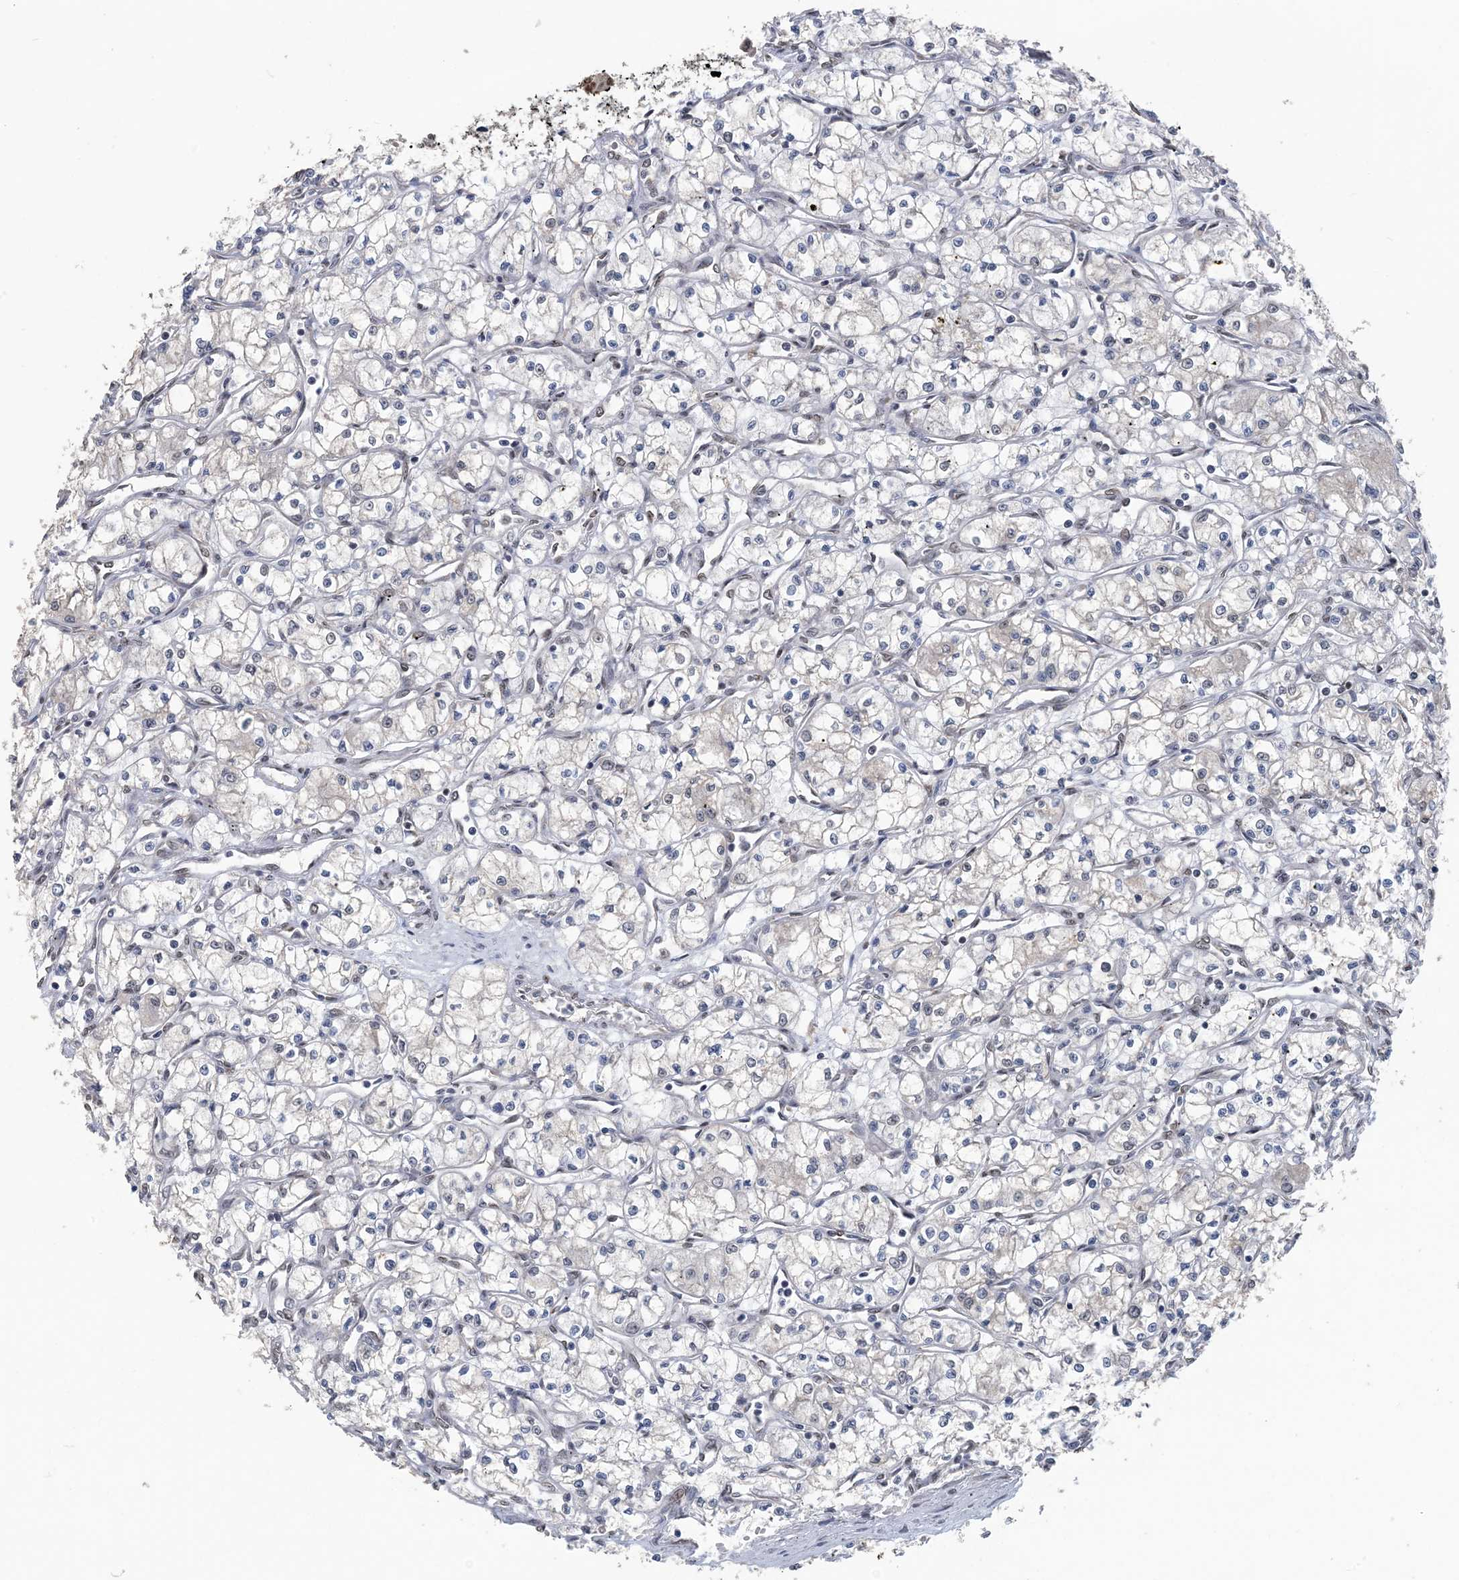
{"staining": {"intensity": "negative", "quantity": "none", "location": "none"}, "tissue": "renal cancer", "cell_type": "Tumor cells", "image_type": "cancer", "snomed": [{"axis": "morphology", "description": "Adenocarcinoma, NOS"}, {"axis": "topography", "description": "Kidney"}], "caption": "DAB immunohistochemical staining of human adenocarcinoma (renal) shows no significant expression in tumor cells.", "gene": "MBD2", "patient": {"sex": "male", "age": 59}}